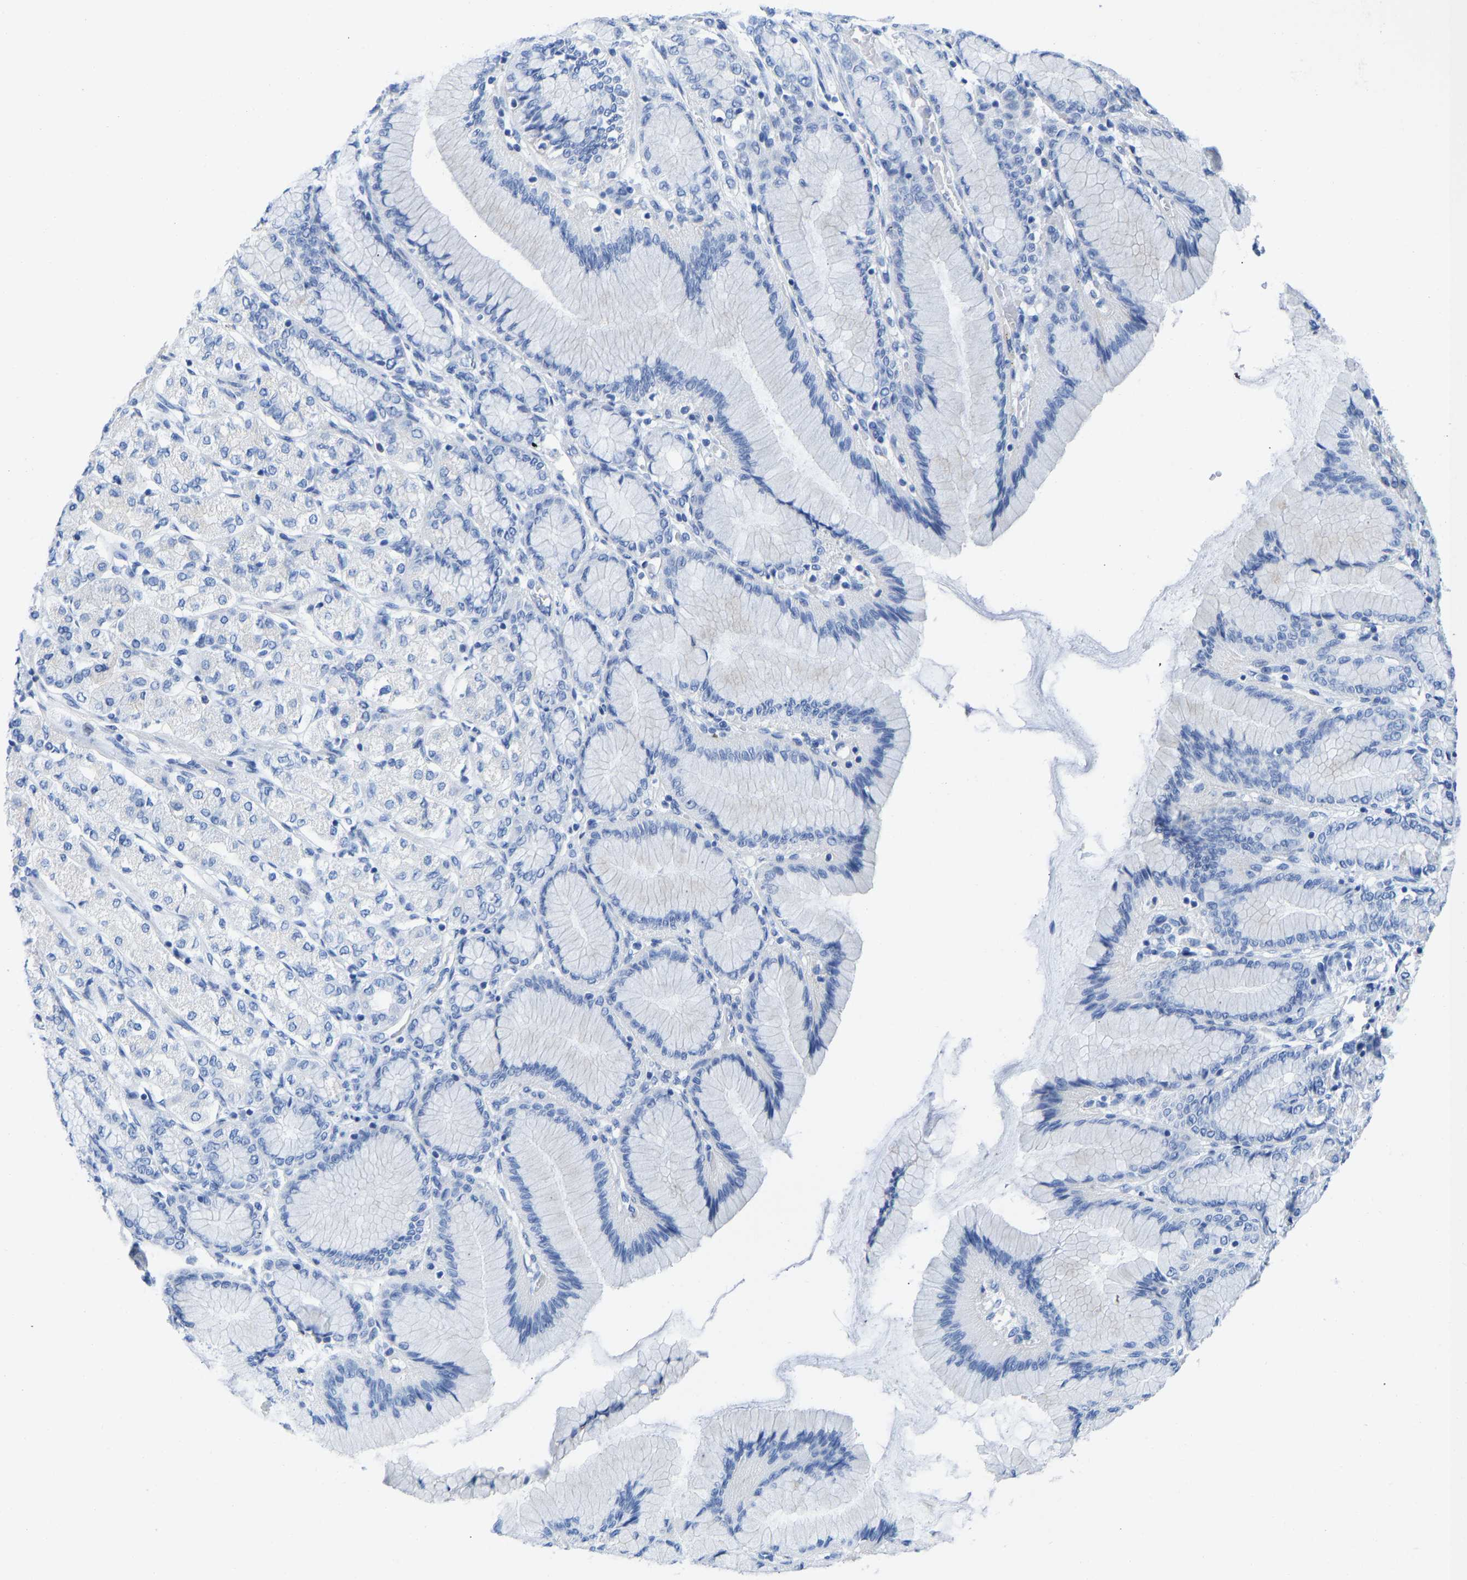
{"staining": {"intensity": "negative", "quantity": "none", "location": "none"}, "tissue": "stomach cancer", "cell_type": "Tumor cells", "image_type": "cancer", "snomed": [{"axis": "morphology", "description": "Adenocarcinoma, NOS"}, {"axis": "topography", "description": "Stomach"}], "caption": "Stomach adenocarcinoma stained for a protein using IHC displays no positivity tumor cells.", "gene": "NKAIN3", "patient": {"sex": "female", "age": 65}}